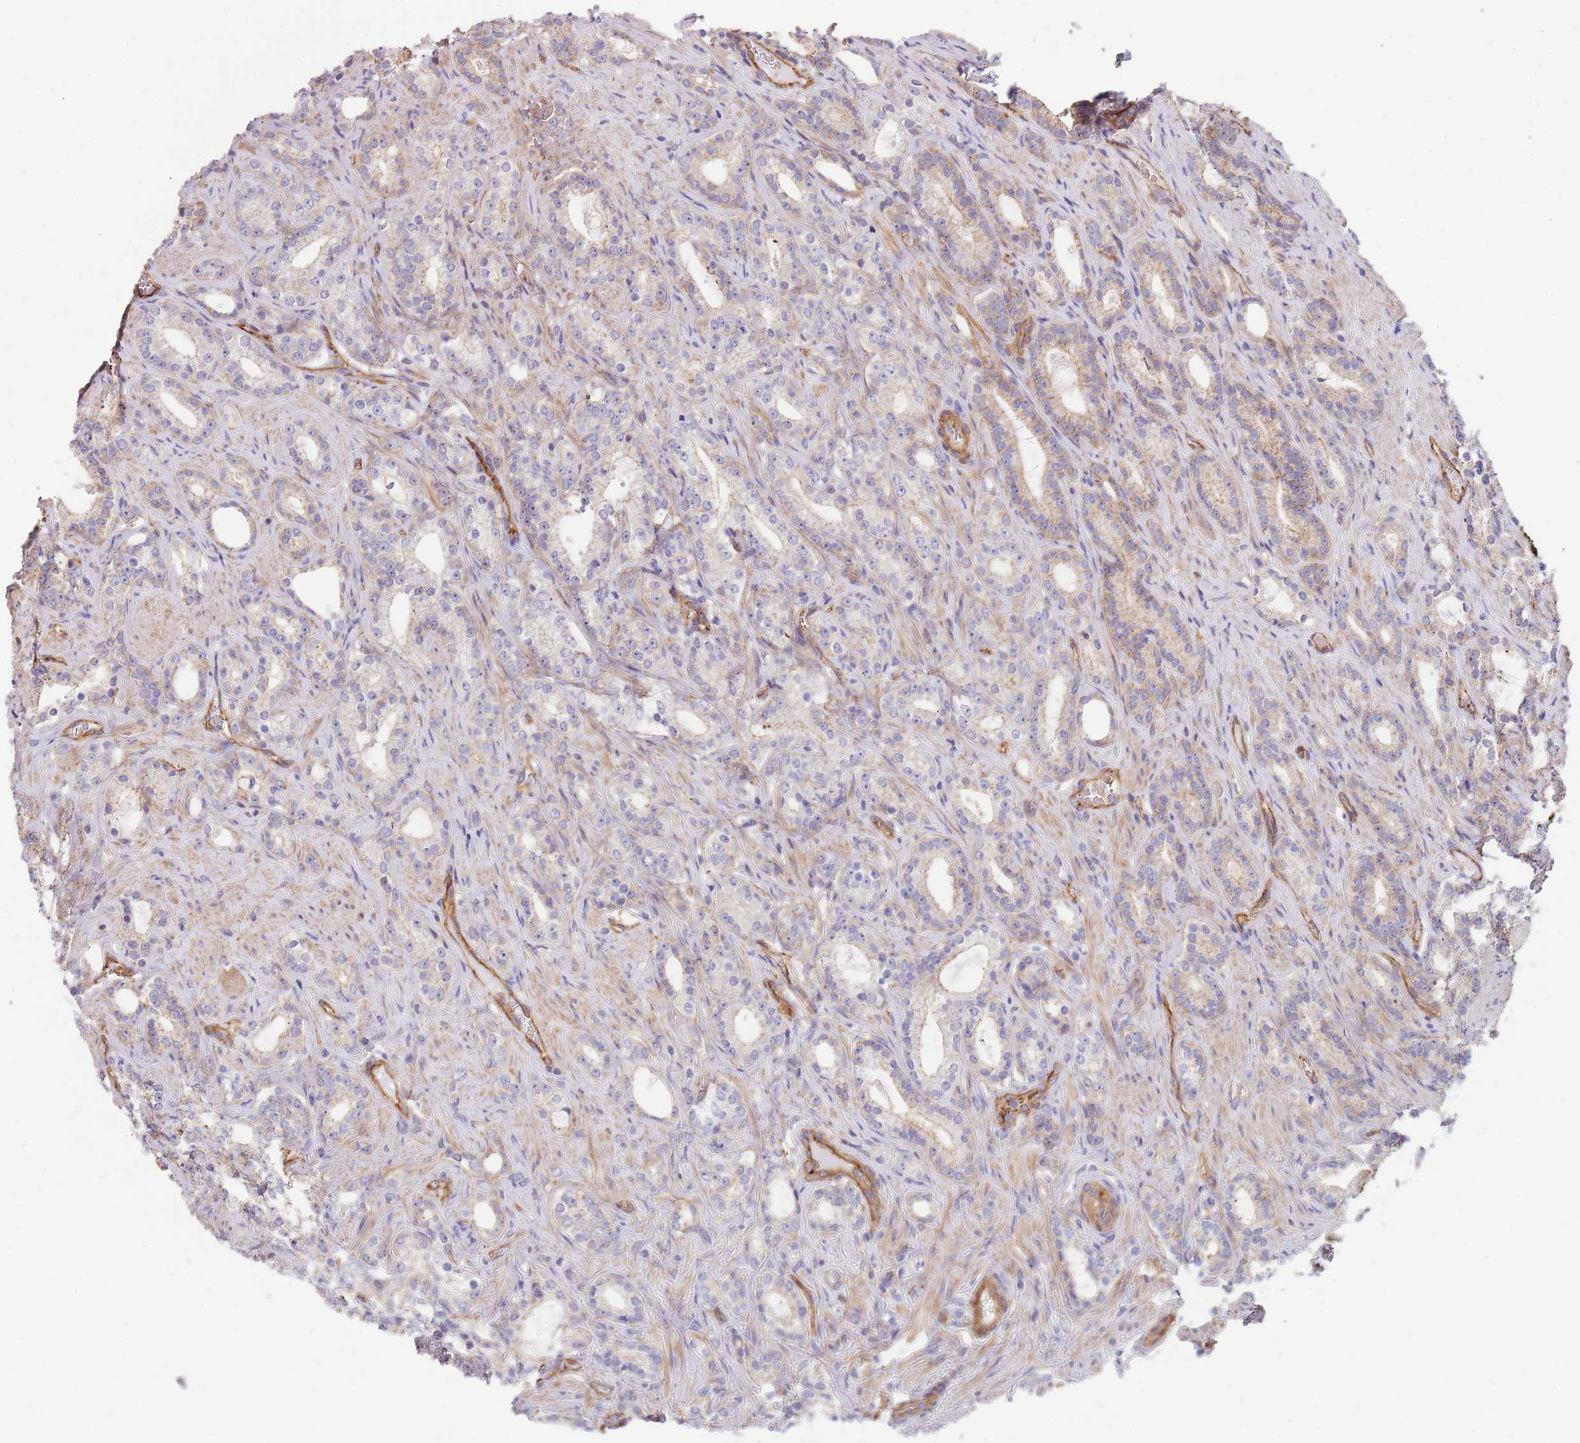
{"staining": {"intensity": "moderate", "quantity": "<25%", "location": "cytoplasmic/membranous"}, "tissue": "prostate cancer", "cell_type": "Tumor cells", "image_type": "cancer", "snomed": [{"axis": "morphology", "description": "Adenocarcinoma, Low grade"}, {"axis": "topography", "description": "Prostate"}], "caption": "Immunohistochemical staining of human prostate cancer (adenocarcinoma (low-grade)) shows low levels of moderate cytoplasmic/membranous protein expression in about <25% of tumor cells.", "gene": "GFRAL", "patient": {"sex": "male", "age": 71}}